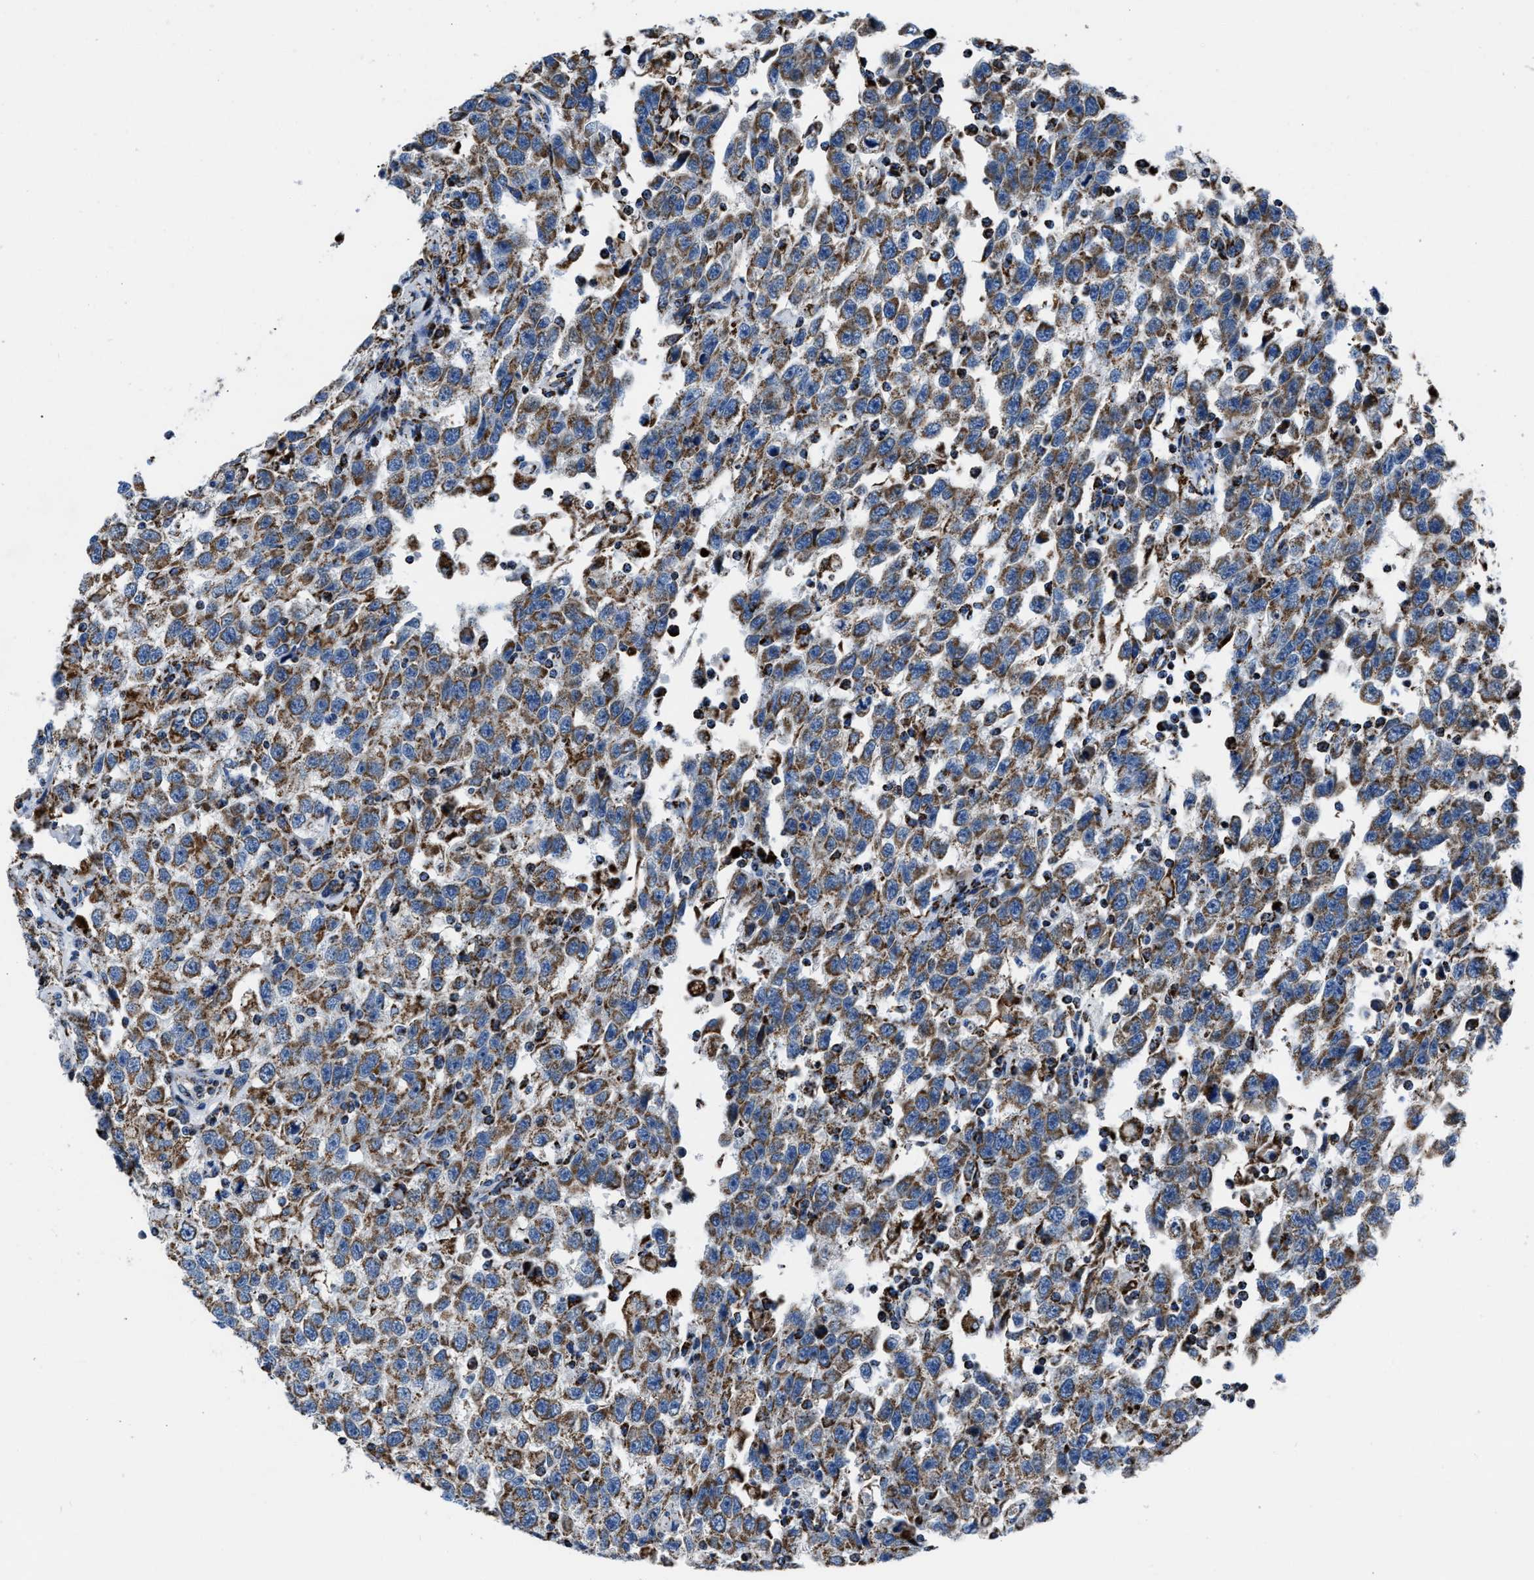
{"staining": {"intensity": "moderate", "quantity": ">75%", "location": "cytoplasmic/membranous"}, "tissue": "testis cancer", "cell_type": "Tumor cells", "image_type": "cancer", "snomed": [{"axis": "morphology", "description": "Seminoma, NOS"}, {"axis": "topography", "description": "Testis"}], "caption": "About >75% of tumor cells in human testis cancer (seminoma) demonstrate moderate cytoplasmic/membranous protein positivity as visualized by brown immunohistochemical staining.", "gene": "NSD3", "patient": {"sex": "male", "age": 41}}